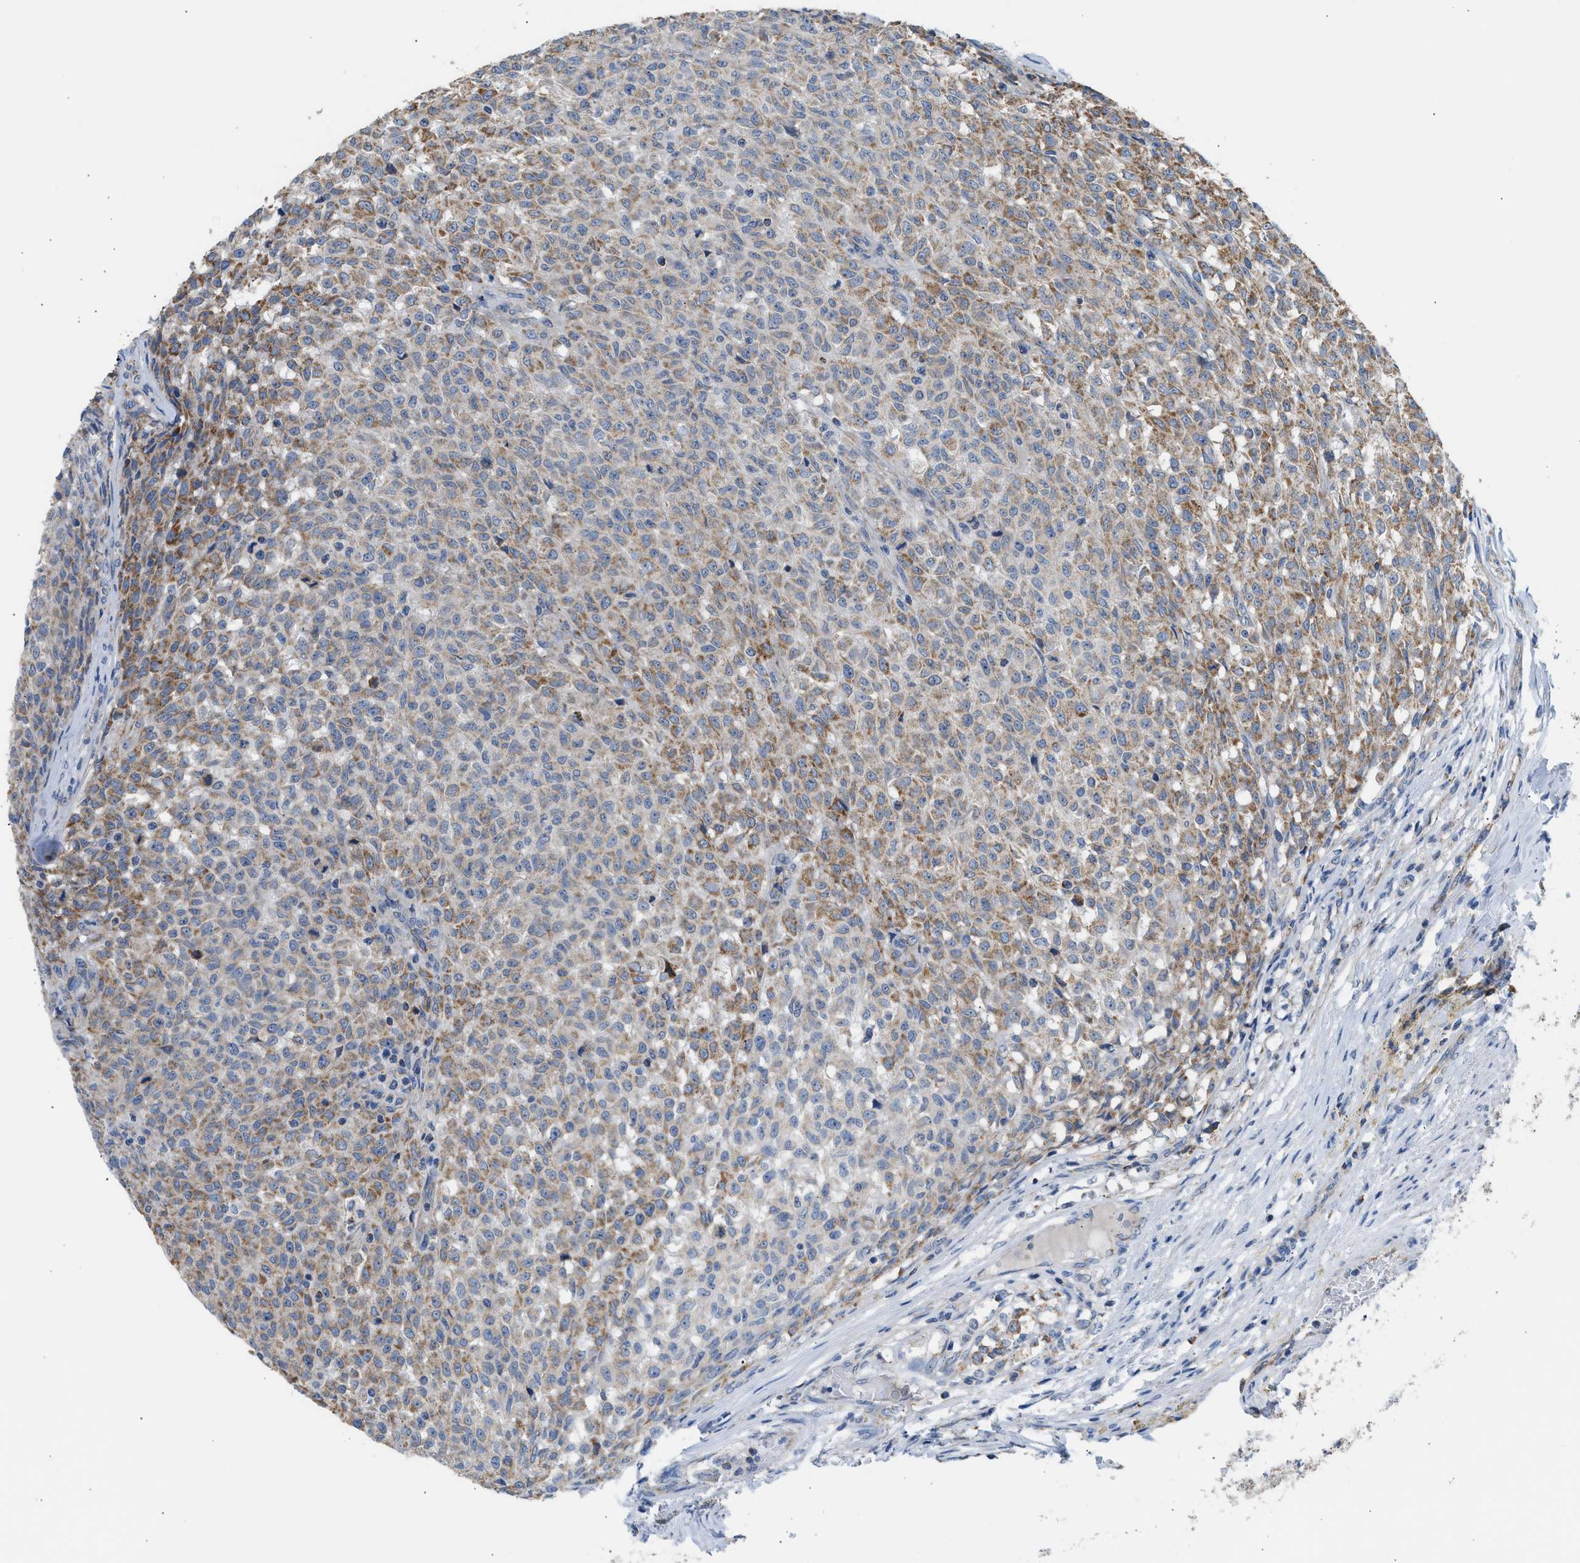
{"staining": {"intensity": "moderate", "quantity": "25%-75%", "location": "cytoplasmic/membranous"}, "tissue": "testis cancer", "cell_type": "Tumor cells", "image_type": "cancer", "snomed": [{"axis": "morphology", "description": "Seminoma, NOS"}, {"axis": "topography", "description": "Testis"}], "caption": "Immunohistochemistry (DAB (3,3'-diaminobenzidine)) staining of human testis cancer reveals moderate cytoplasmic/membranous protein staining in approximately 25%-75% of tumor cells.", "gene": "GOT2", "patient": {"sex": "male", "age": 59}}